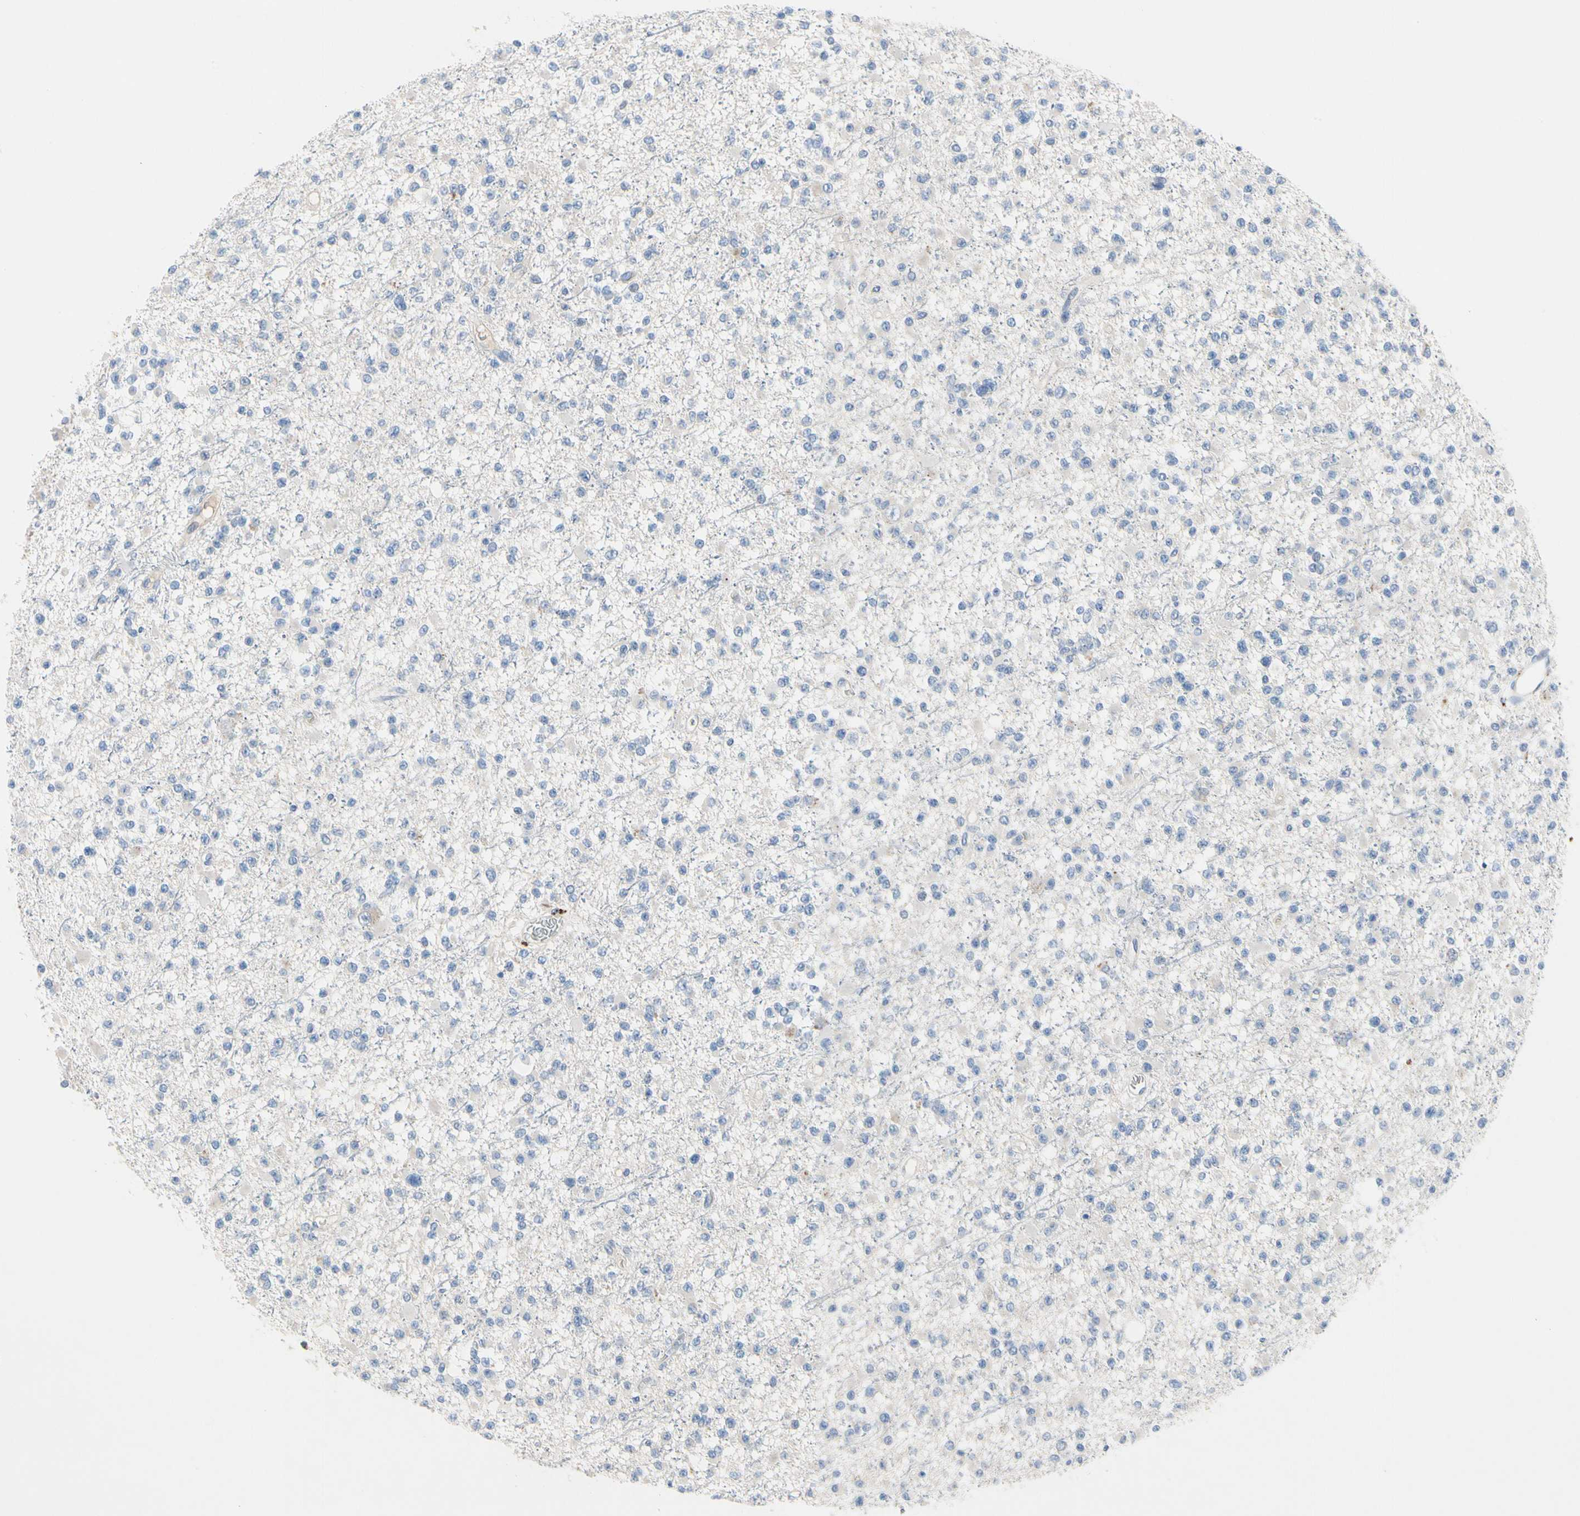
{"staining": {"intensity": "negative", "quantity": "none", "location": "none"}, "tissue": "glioma", "cell_type": "Tumor cells", "image_type": "cancer", "snomed": [{"axis": "morphology", "description": "Glioma, malignant, Low grade"}, {"axis": "topography", "description": "Brain"}], "caption": "DAB immunohistochemical staining of malignant glioma (low-grade) demonstrates no significant positivity in tumor cells. (Brightfield microscopy of DAB immunohistochemistry (IHC) at high magnification).", "gene": "RETSAT", "patient": {"sex": "female", "age": 22}}